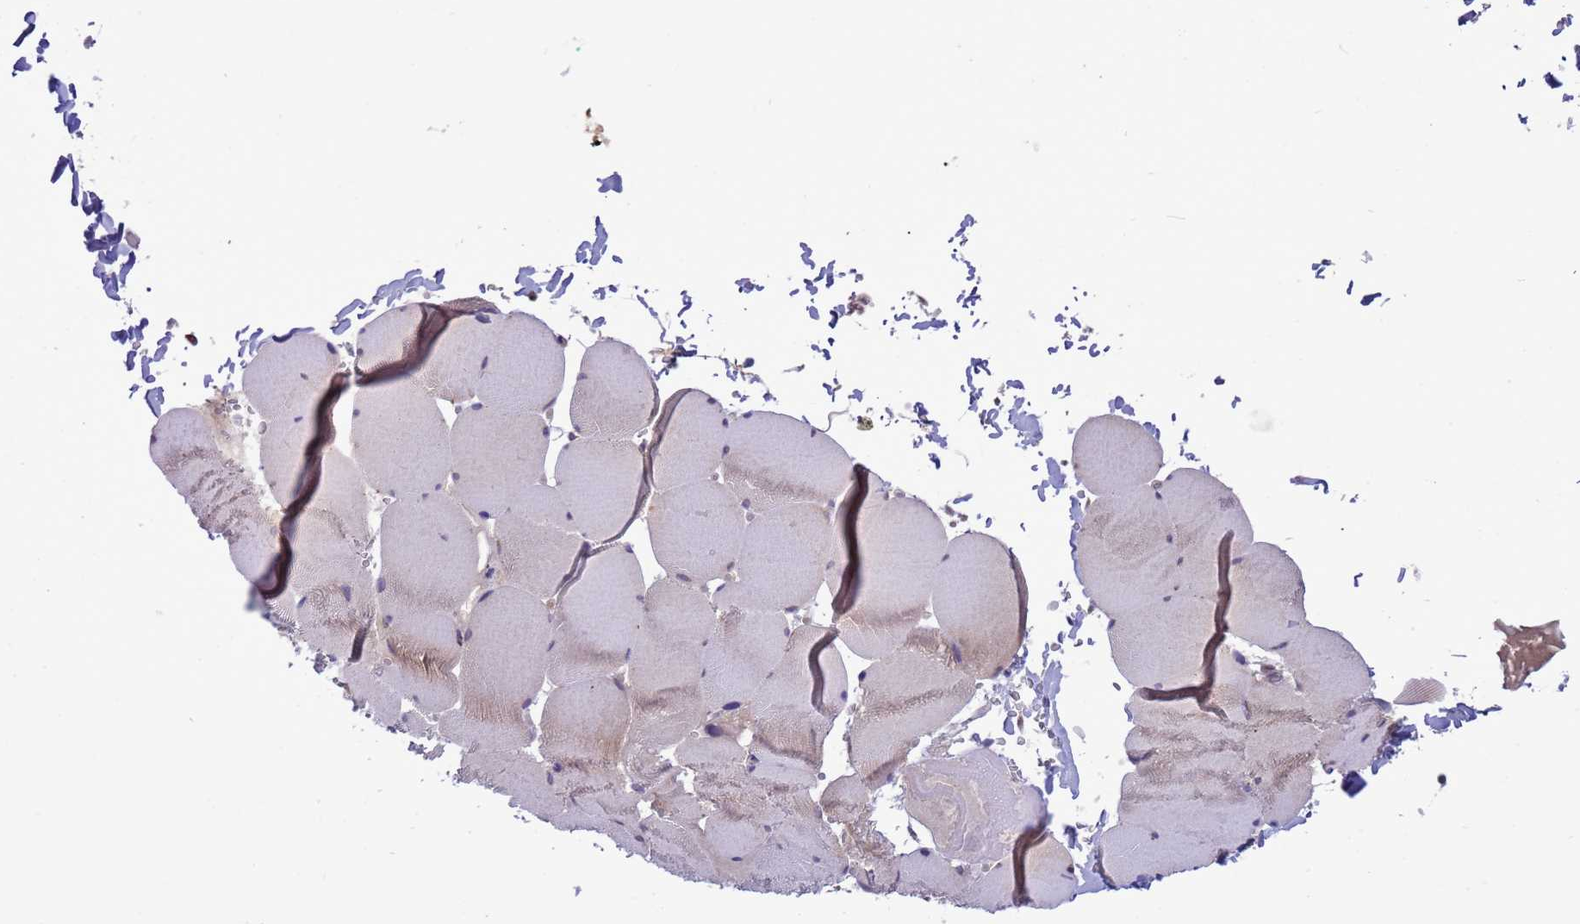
{"staining": {"intensity": "weak", "quantity": "<25%", "location": "cytoplasmic/membranous"}, "tissue": "skeletal muscle", "cell_type": "Myocytes", "image_type": "normal", "snomed": [{"axis": "morphology", "description": "Normal tissue, NOS"}, {"axis": "topography", "description": "Skeletal muscle"}, {"axis": "topography", "description": "Head-Neck"}], "caption": "High power microscopy image of an IHC micrograph of unremarkable skeletal muscle, revealing no significant expression in myocytes.", "gene": "GJA10", "patient": {"sex": "male", "age": 66}}